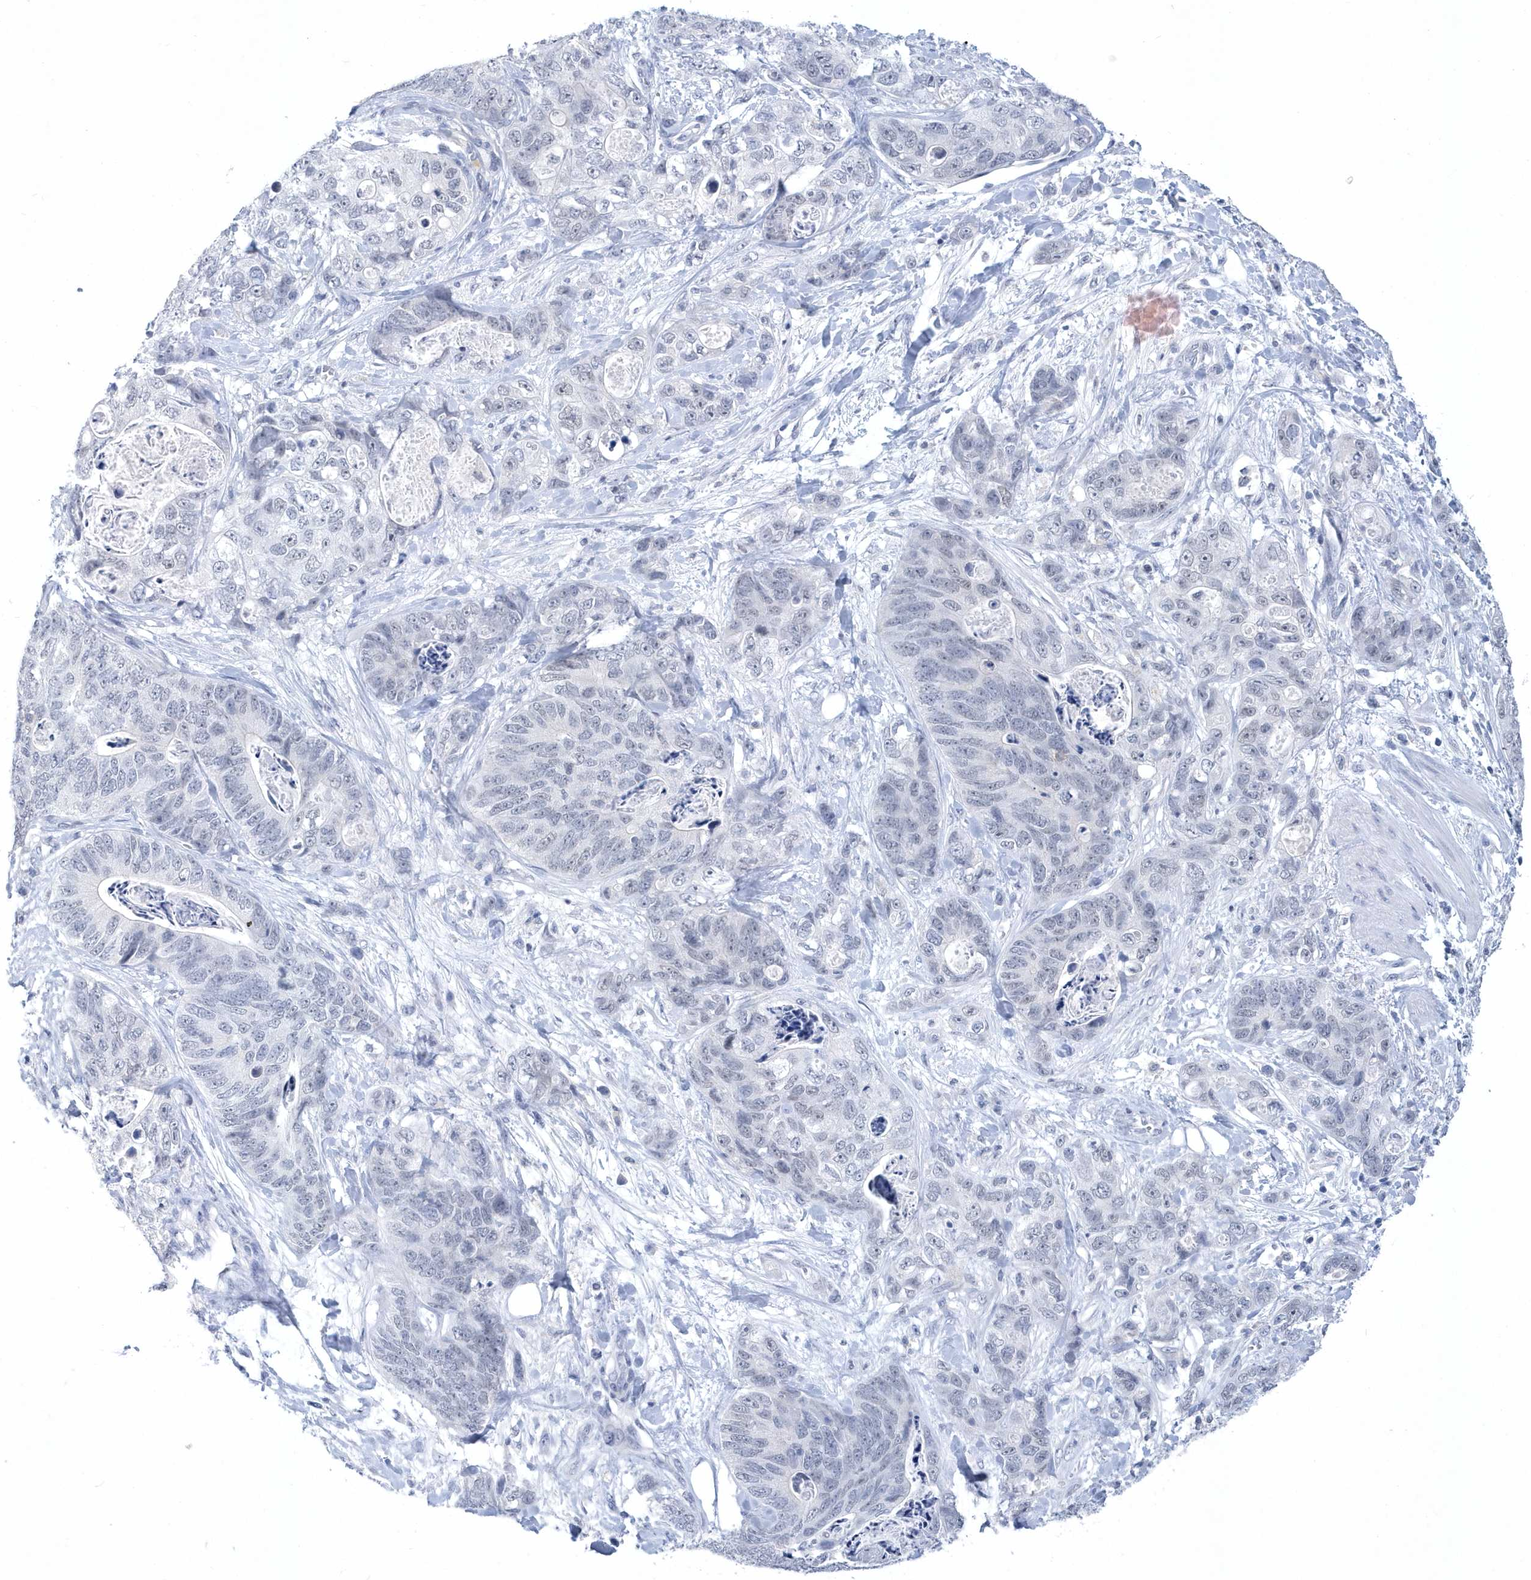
{"staining": {"intensity": "negative", "quantity": "none", "location": "none"}, "tissue": "stomach cancer", "cell_type": "Tumor cells", "image_type": "cancer", "snomed": [{"axis": "morphology", "description": "Normal tissue, NOS"}, {"axis": "morphology", "description": "Adenocarcinoma, NOS"}, {"axis": "topography", "description": "Stomach"}], "caption": "High power microscopy histopathology image of an IHC photomicrograph of stomach cancer, revealing no significant staining in tumor cells.", "gene": "SRGAP3", "patient": {"sex": "female", "age": 89}}